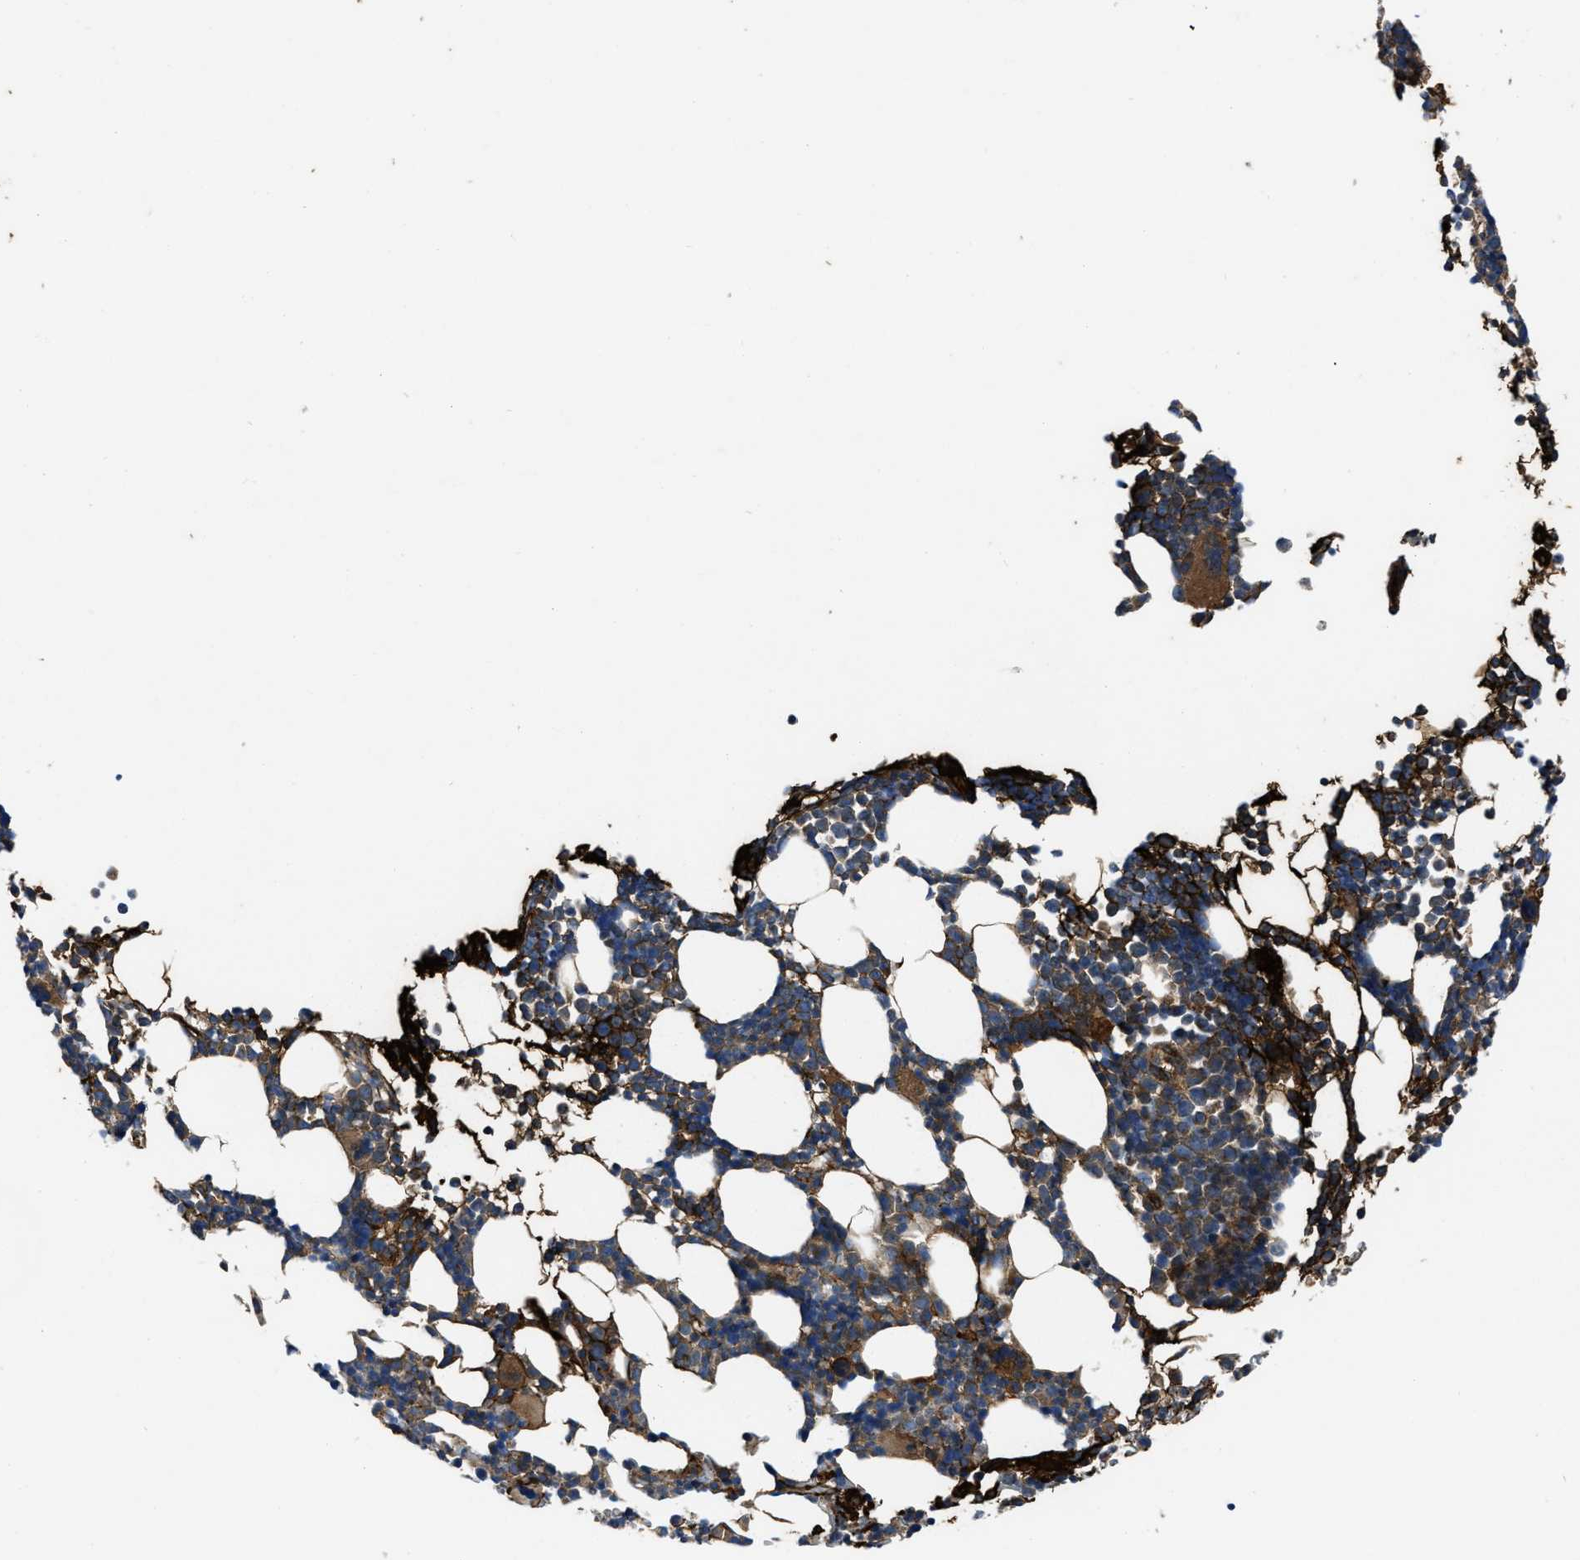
{"staining": {"intensity": "moderate", "quantity": "<25%", "location": "cytoplasmic/membranous"}, "tissue": "bone marrow", "cell_type": "Hematopoietic cells", "image_type": "normal", "snomed": [{"axis": "morphology", "description": "Normal tissue, NOS"}, {"axis": "morphology", "description": "Inflammation, NOS"}, {"axis": "topography", "description": "Bone marrow"}], "caption": "Brown immunohistochemical staining in normal human bone marrow demonstrates moderate cytoplasmic/membranous positivity in approximately <25% of hematopoietic cells. The staining was performed using DAB to visualize the protein expression in brown, while the nuclei were stained in blue with hematoxylin (Magnification: 20x).", "gene": "ERC1", "patient": {"sex": "female", "age": 67}}